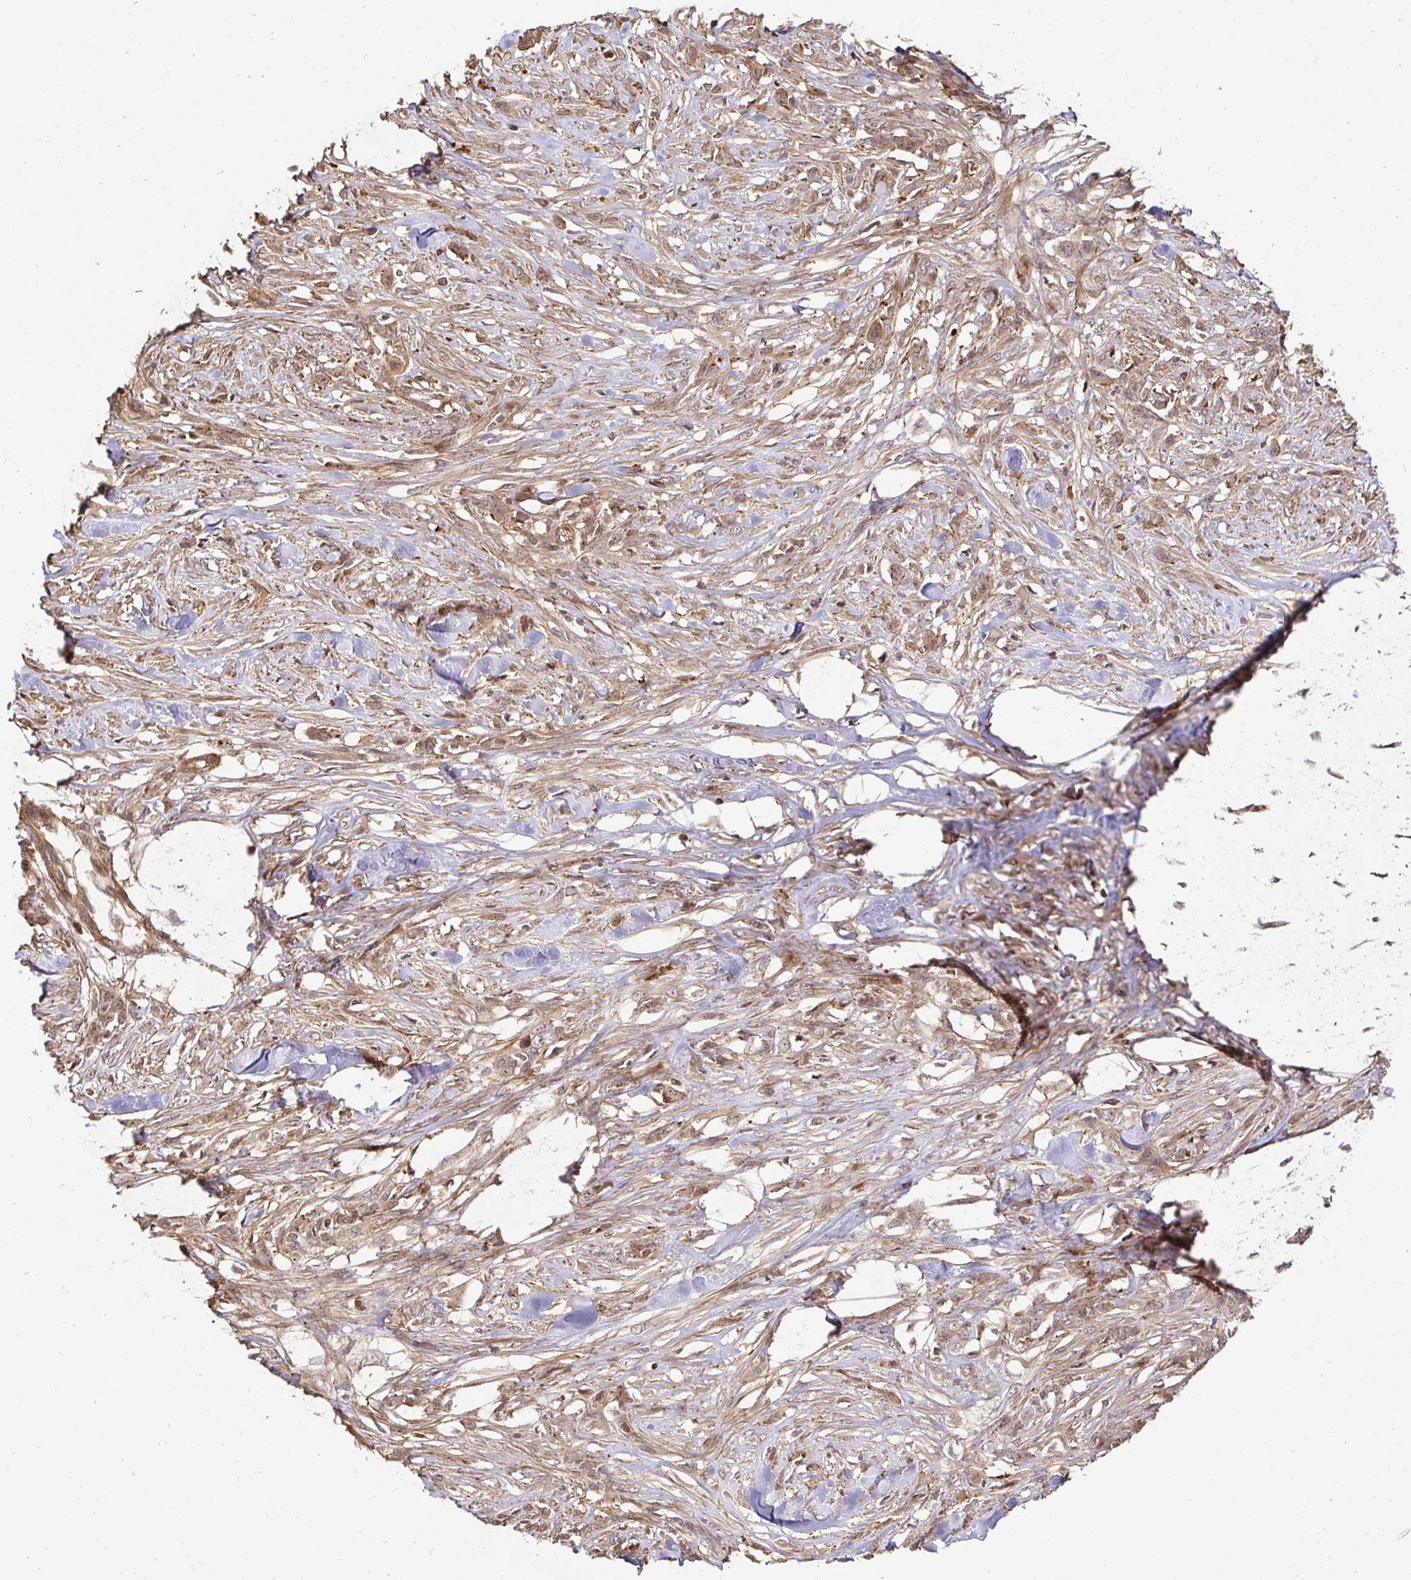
{"staining": {"intensity": "weak", "quantity": ">75%", "location": "cytoplasmic/membranous,nuclear"}, "tissue": "skin cancer", "cell_type": "Tumor cells", "image_type": "cancer", "snomed": [{"axis": "morphology", "description": "Squamous cell carcinoma, NOS"}, {"axis": "topography", "description": "Skin"}], "caption": "Skin squamous cell carcinoma stained with immunohistochemistry shows weak cytoplasmic/membranous and nuclear staining in about >75% of tumor cells.", "gene": "PSMA4", "patient": {"sex": "female", "age": 59}}